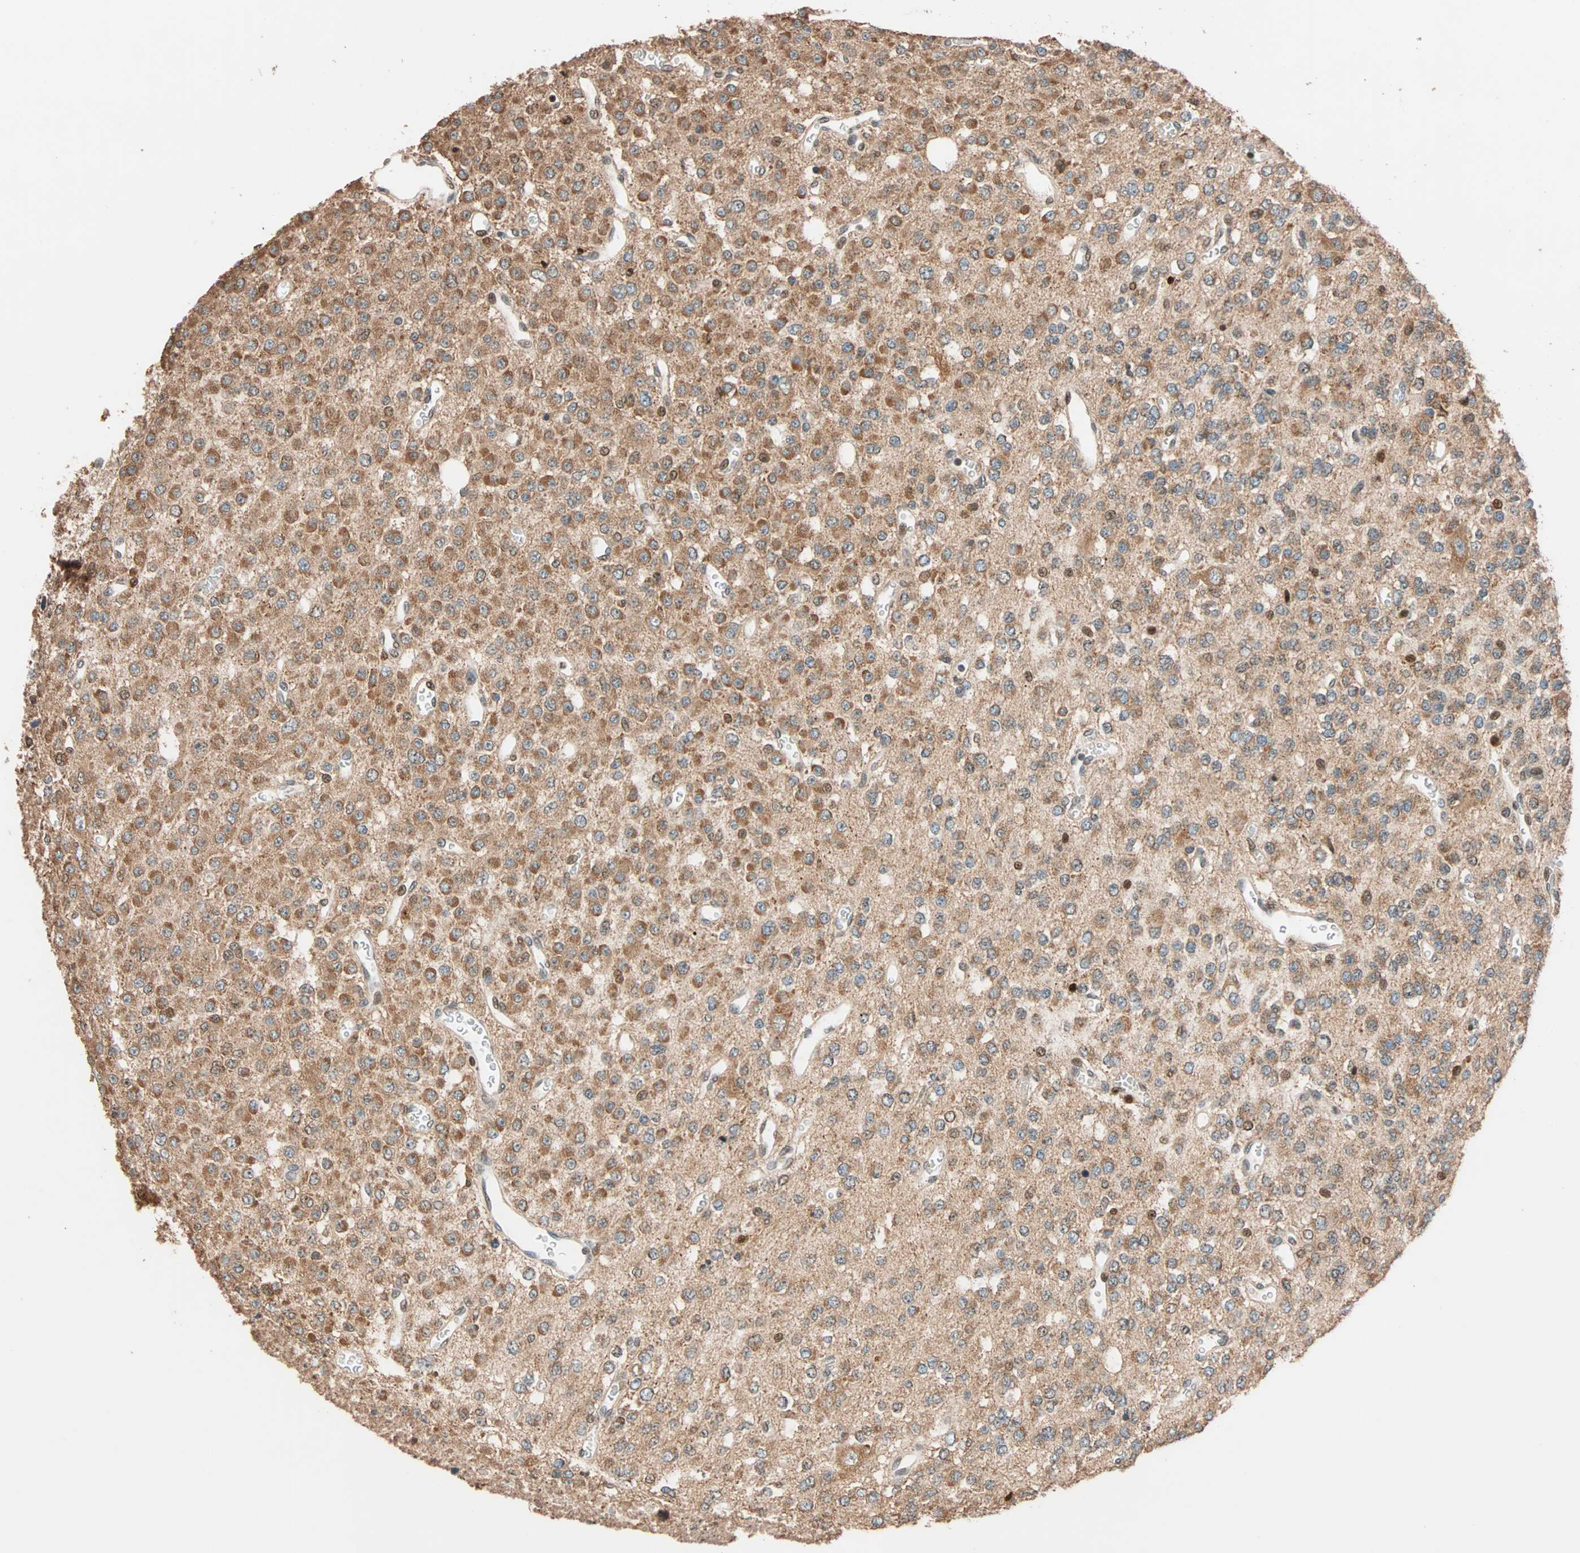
{"staining": {"intensity": "moderate", "quantity": ">75%", "location": "cytoplasmic/membranous"}, "tissue": "glioma", "cell_type": "Tumor cells", "image_type": "cancer", "snomed": [{"axis": "morphology", "description": "Glioma, malignant, Low grade"}, {"axis": "topography", "description": "Brain"}], "caption": "Protein analysis of malignant glioma (low-grade) tissue displays moderate cytoplasmic/membranous positivity in approximately >75% of tumor cells.", "gene": "HECW1", "patient": {"sex": "male", "age": 38}}